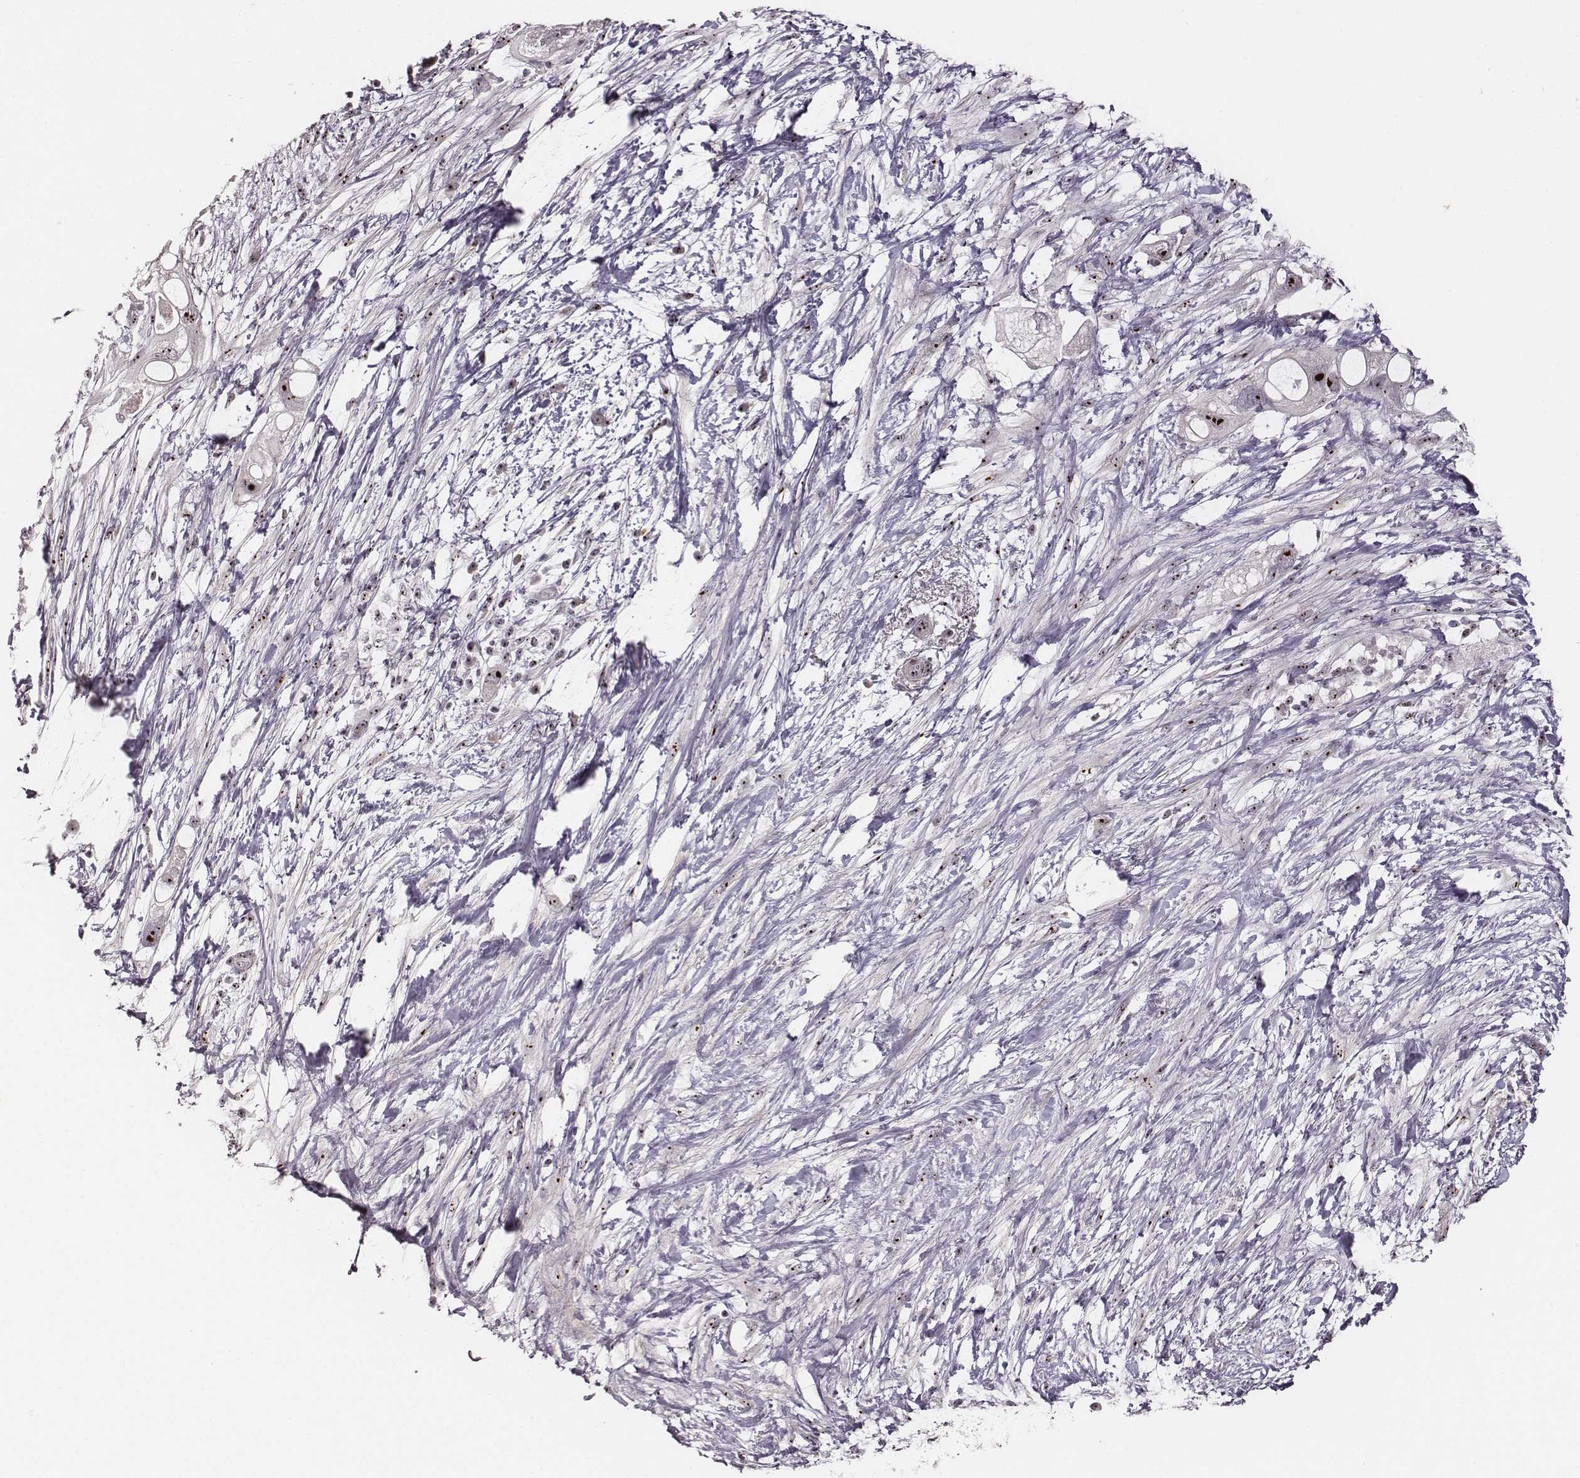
{"staining": {"intensity": "moderate", "quantity": ">75%", "location": "nuclear"}, "tissue": "pancreatic cancer", "cell_type": "Tumor cells", "image_type": "cancer", "snomed": [{"axis": "morphology", "description": "Adenocarcinoma, NOS"}, {"axis": "topography", "description": "Pancreas"}], "caption": "The image displays staining of adenocarcinoma (pancreatic), revealing moderate nuclear protein staining (brown color) within tumor cells. The staining was performed using DAB, with brown indicating positive protein expression. Nuclei are stained blue with hematoxylin.", "gene": "NOP56", "patient": {"sex": "female", "age": 72}}